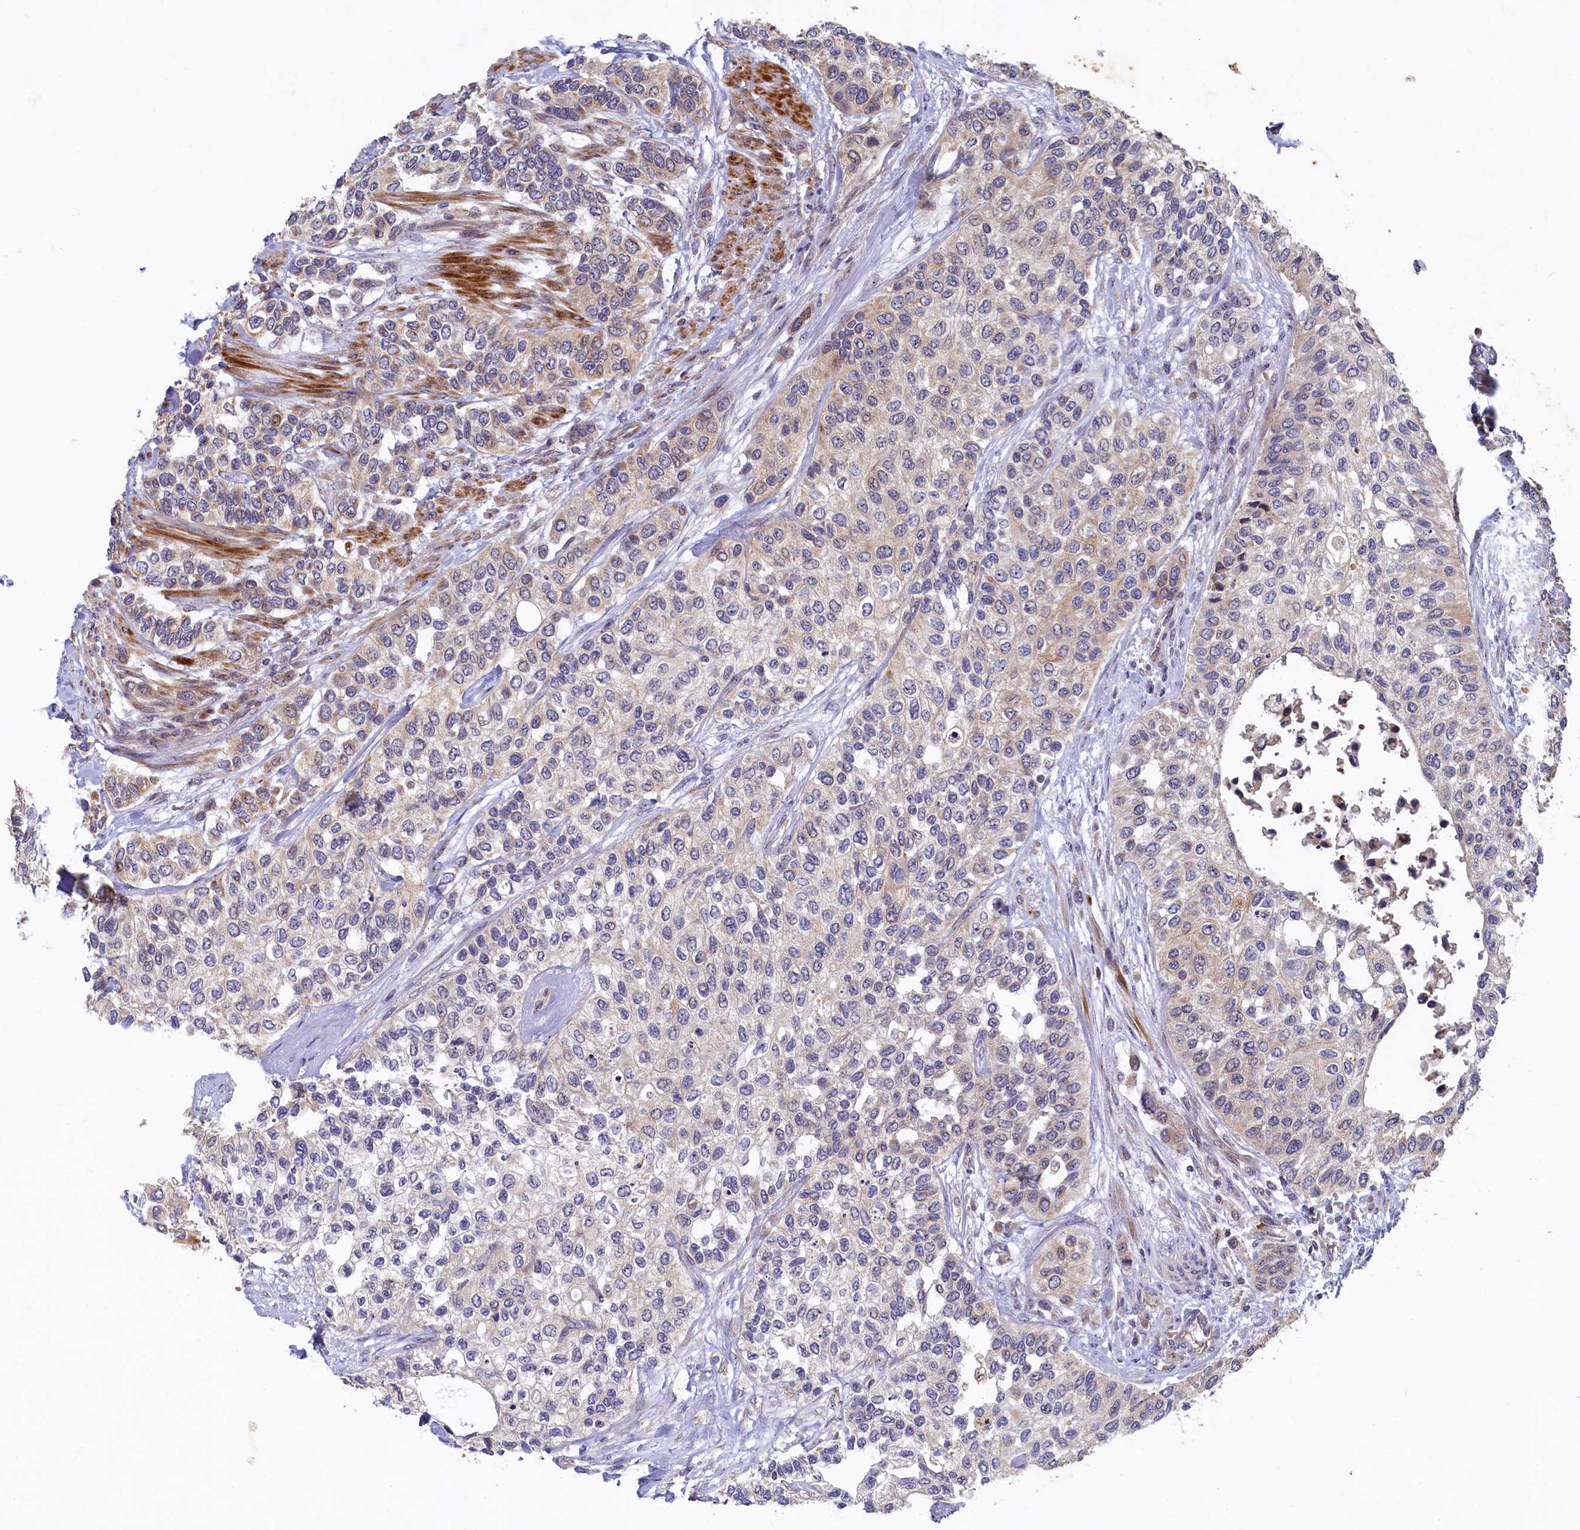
{"staining": {"intensity": "weak", "quantity": "<25%", "location": "cytoplasmic/membranous"}, "tissue": "urothelial cancer", "cell_type": "Tumor cells", "image_type": "cancer", "snomed": [{"axis": "morphology", "description": "Normal tissue, NOS"}, {"axis": "morphology", "description": "Urothelial carcinoma, High grade"}, {"axis": "topography", "description": "Vascular tissue"}, {"axis": "topography", "description": "Urinary bladder"}], "caption": "Urothelial cancer stained for a protein using IHC displays no expression tumor cells.", "gene": "CEP20", "patient": {"sex": "female", "age": 56}}